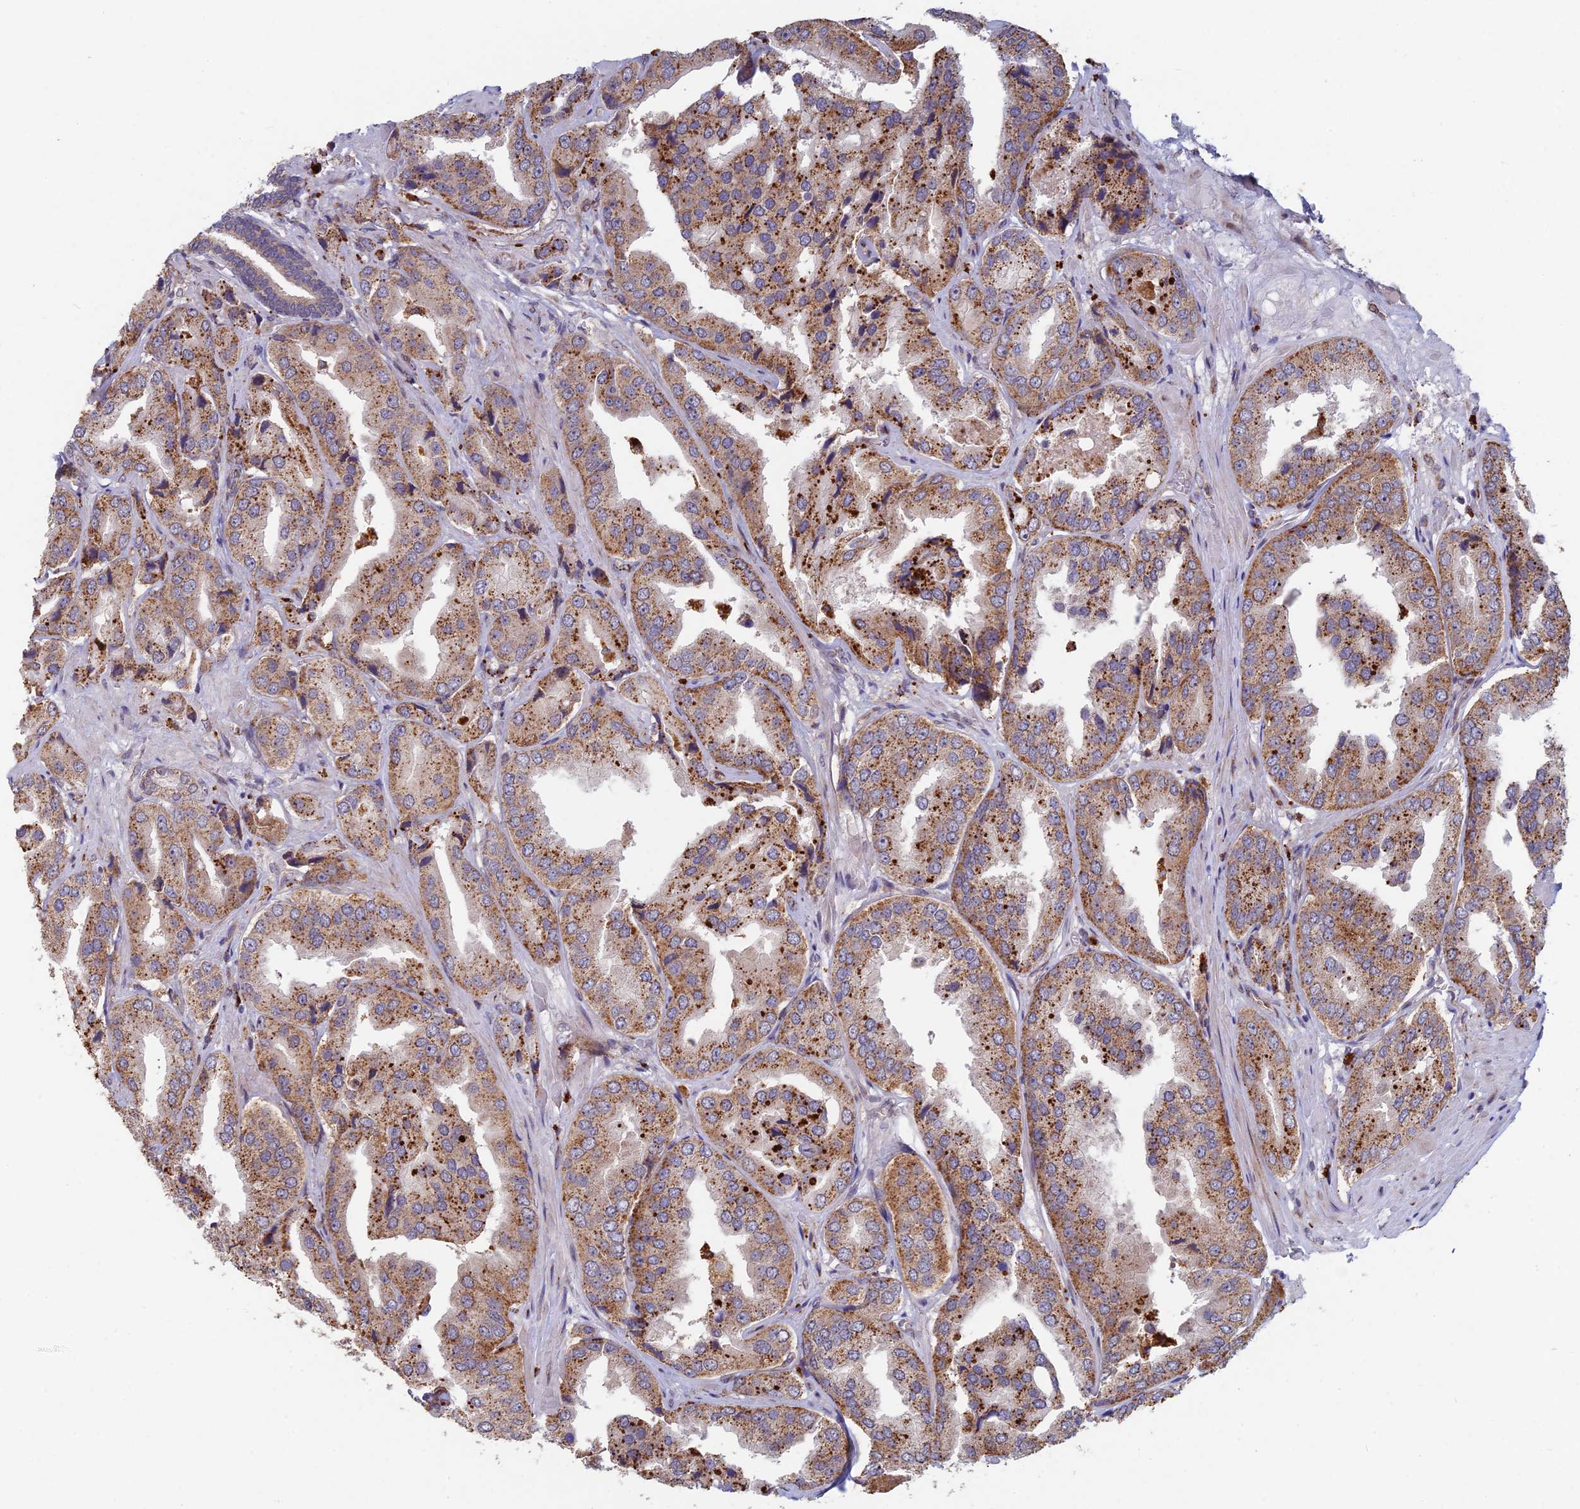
{"staining": {"intensity": "strong", "quantity": ">75%", "location": "cytoplasmic/membranous"}, "tissue": "prostate cancer", "cell_type": "Tumor cells", "image_type": "cancer", "snomed": [{"axis": "morphology", "description": "Adenocarcinoma, High grade"}, {"axis": "topography", "description": "Prostate"}], "caption": "Adenocarcinoma (high-grade) (prostate) tissue demonstrates strong cytoplasmic/membranous staining in approximately >75% of tumor cells The protein is stained brown, and the nuclei are stained in blue (DAB (3,3'-diaminobenzidine) IHC with brightfield microscopy, high magnification).", "gene": "FOXS1", "patient": {"sex": "male", "age": 63}}